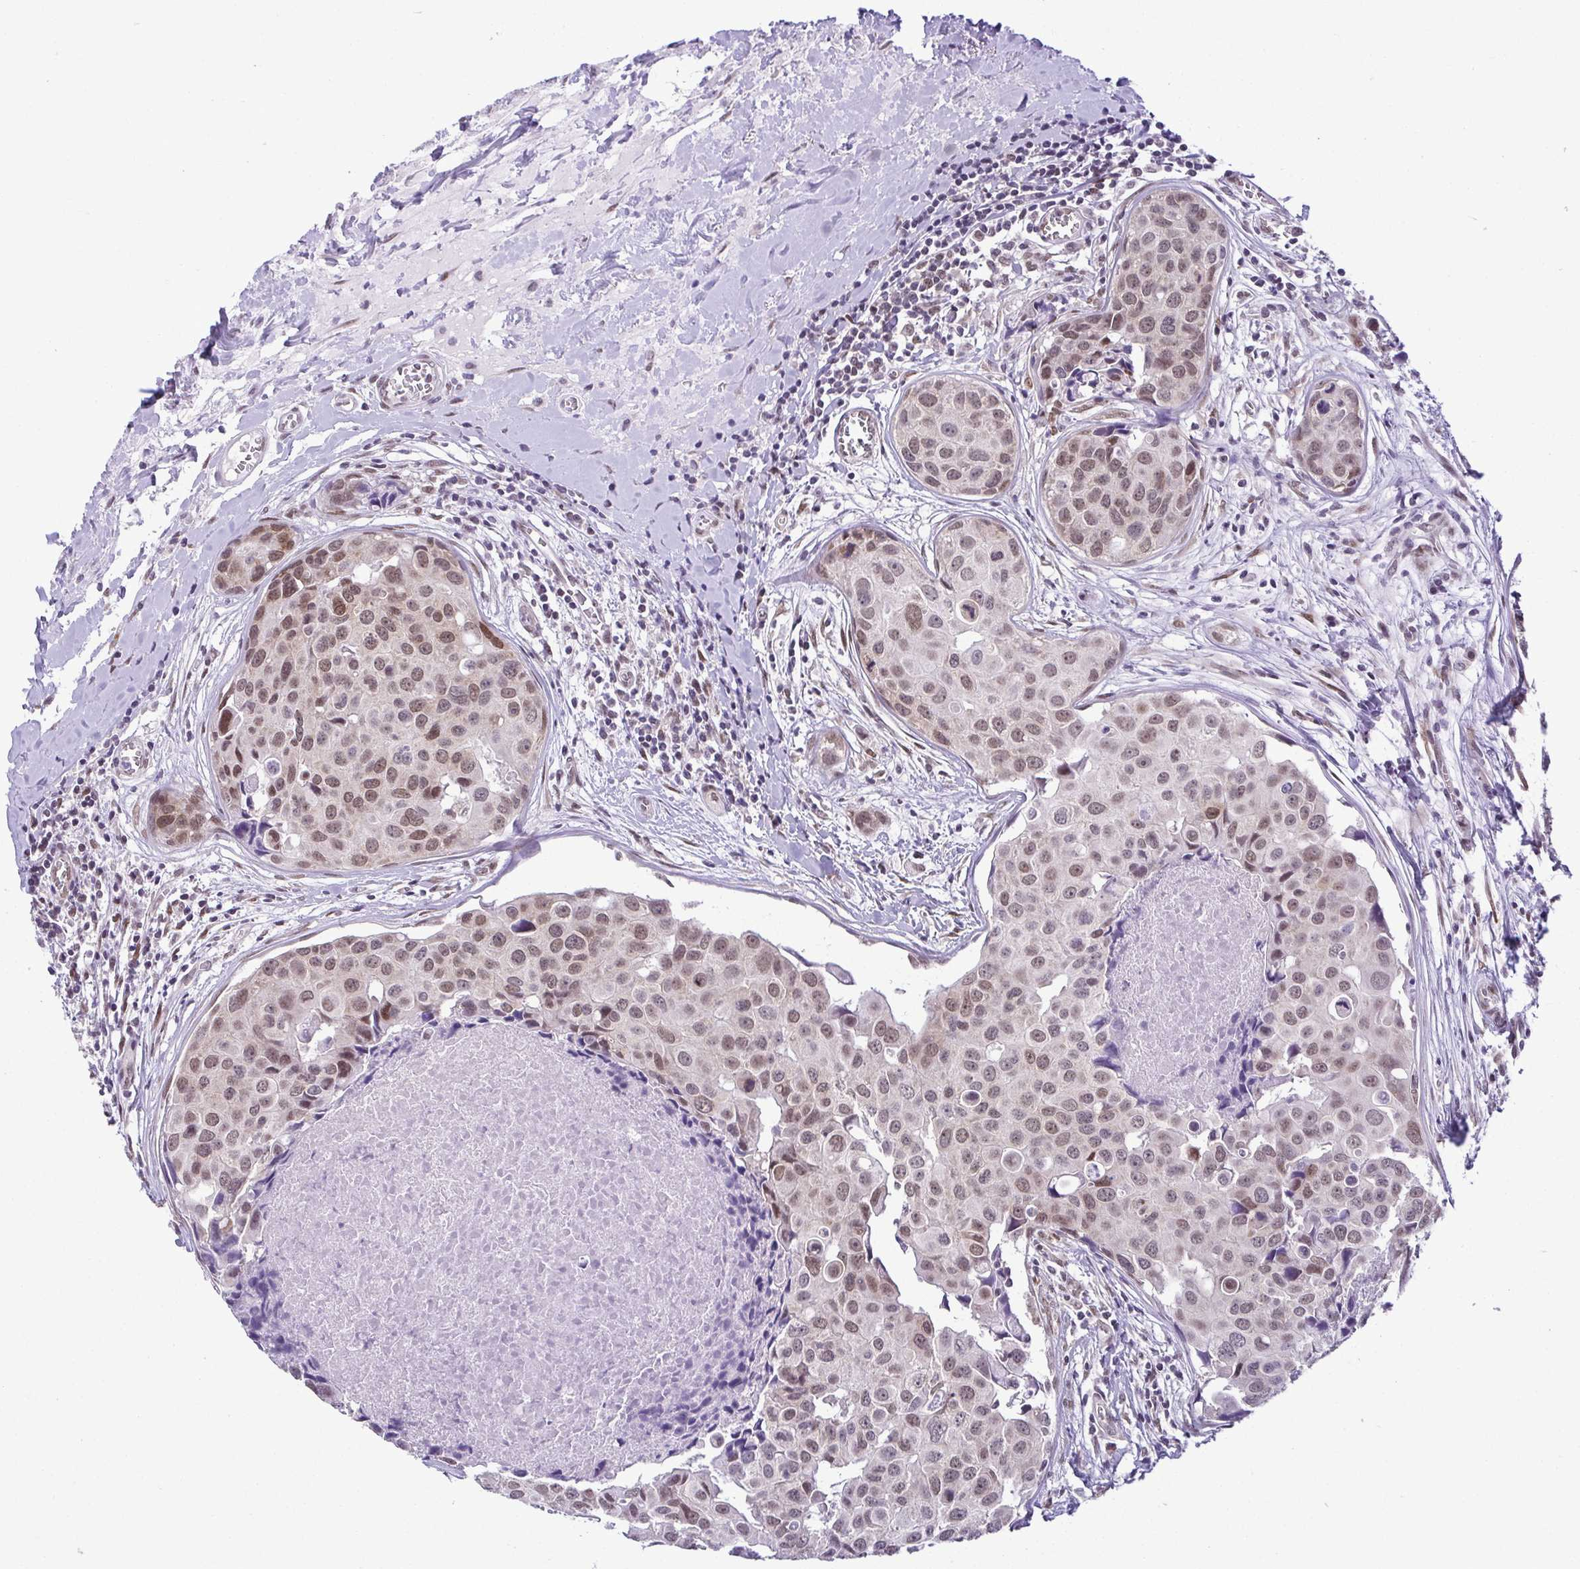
{"staining": {"intensity": "moderate", "quantity": ">75%", "location": "nuclear"}, "tissue": "breast cancer", "cell_type": "Tumor cells", "image_type": "cancer", "snomed": [{"axis": "morphology", "description": "Duct carcinoma"}, {"axis": "topography", "description": "Breast"}], "caption": "A histopathology image of breast cancer (infiltrating ductal carcinoma) stained for a protein reveals moderate nuclear brown staining in tumor cells.", "gene": "RBM3", "patient": {"sex": "female", "age": 24}}